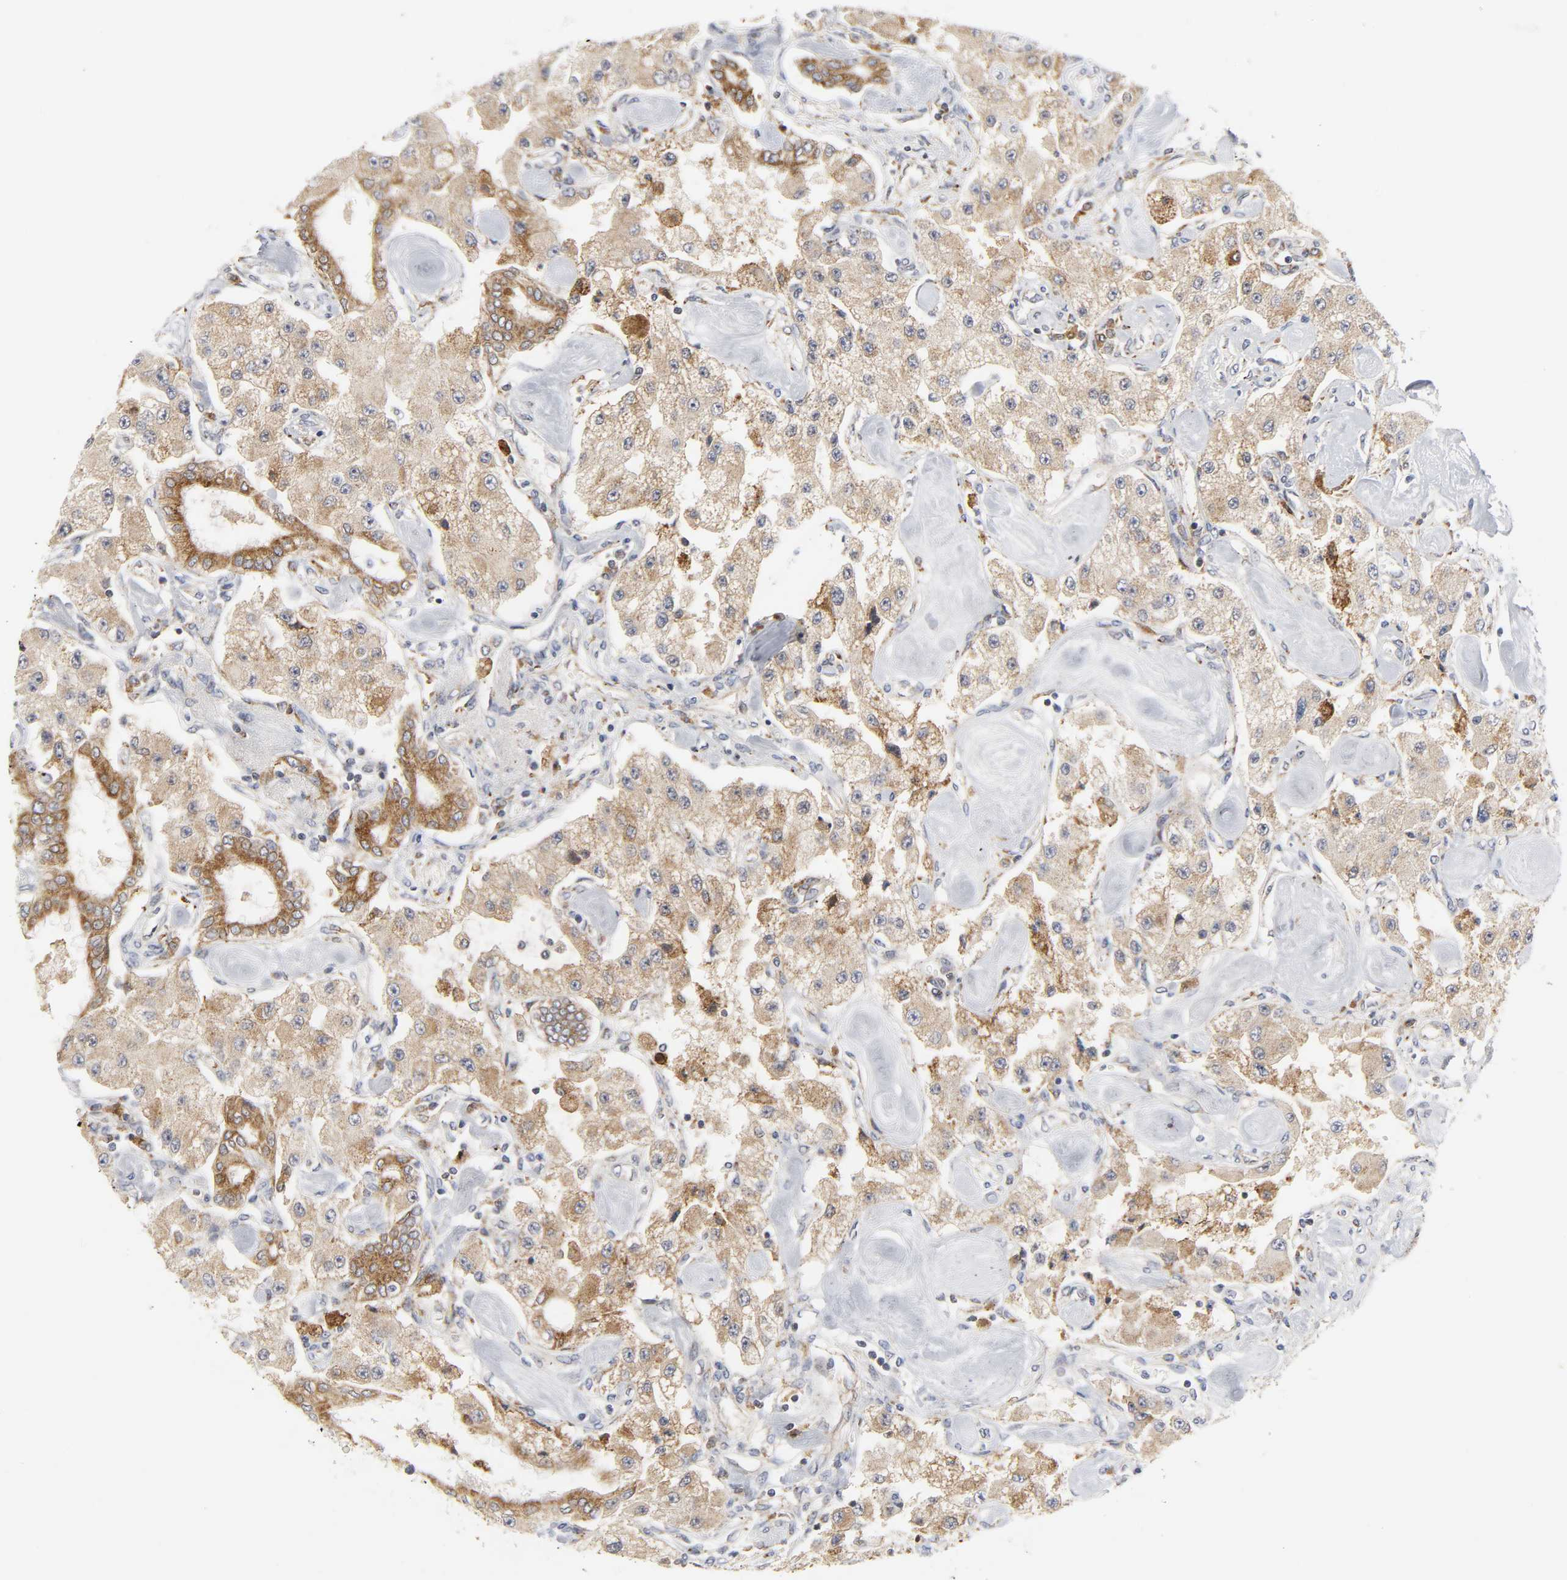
{"staining": {"intensity": "moderate", "quantity": ">75%", "location": "cytoplasmic/membranous"}, "tissue": "carcinoid", "cell_type": "Tumor cells", "image_type": "cancer", "snomed": [{"axis": "morphology", "description": "Carcinoid, malignant, NOS"}, {"axis": "topography", "description": "Pancreas"}], "caption": "This photomicrograph demonstrates immunohistochemistry staining of human carcinoid, with medium moderate cytoplasmic/membranous staining in approximately >75% of tumor cells.", "gene": "BAX", "patient": {"sex": "male", "age": 41}}